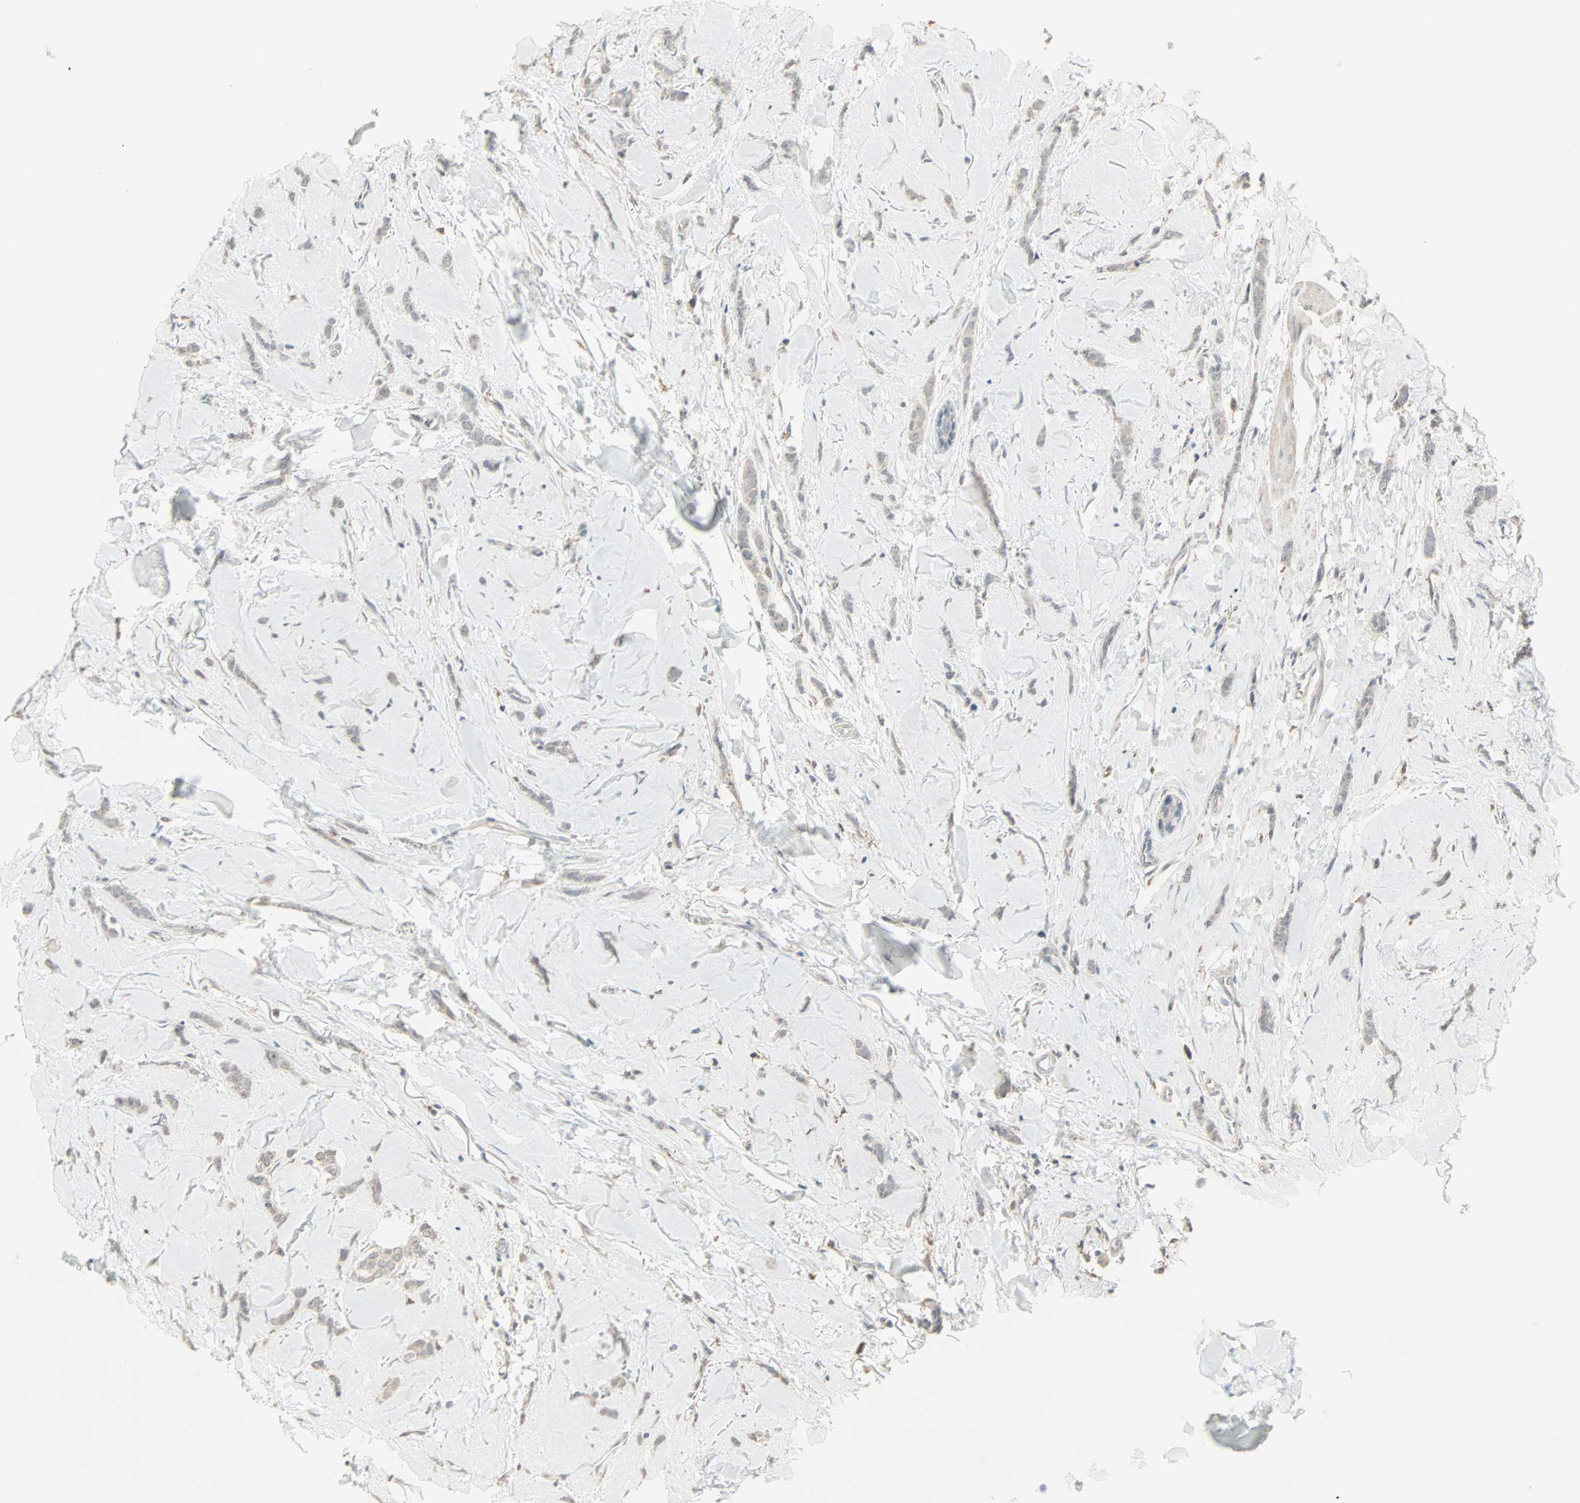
{"staining": {"intensity": "weak", "quantity": "25%-75%", "location": "cytoplasmic/membranous"}, "tissue": "breast cancer", "cell_type": "Tumor cells", "image_type": "cancer", "snomed": [{"axis": "morphology", "description": "Lobular carcinoma"}, {"axis": "topography", "description": "Skin"}, {"axis": "topography", "description": "Breast"}], "caption": "There is low levels of weak cytoplasmic/membranous staining in tumor cells of lobular carcinoma (breast), as demonstrated by immunohistochemical staining (brown color).", "gene": "KDM4A", "patient": {"sex": "female", "age": 46}}